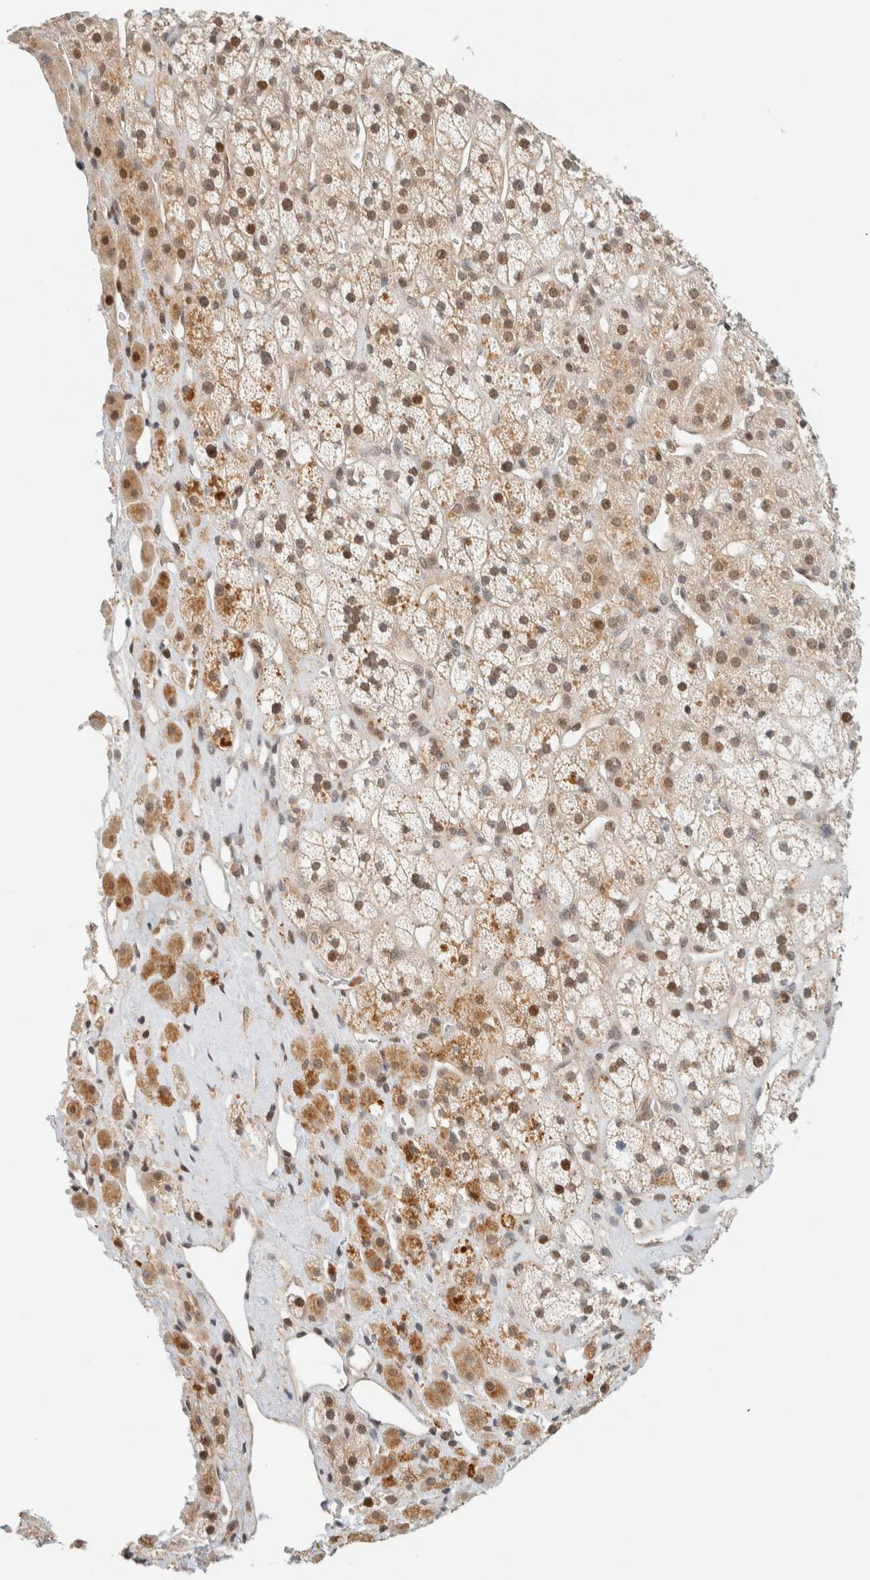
{"staining": {"intensity": "moderate", "quantity": ">75%", "location": "cytoplasmic/membranous,nuclear"}, "tissue": "adrenal gland", "cell_type": "Glandular cells", "image_type": "normal", "snomed": [{"axis": "morphology", "description": "Normal tissue, NOS"}, {"axis": "topography", "description": "Adrenal gland"}], "caption": "Moderate cytoplasmic/membranous,nuclear staining for a protein is present in approximately >75% of glandular cells of unremarkable adrenal gland using immunohistochemistry (IHC).", "gene": "ARFGEF1", "patient": {"sex": "male", "age": 56}}